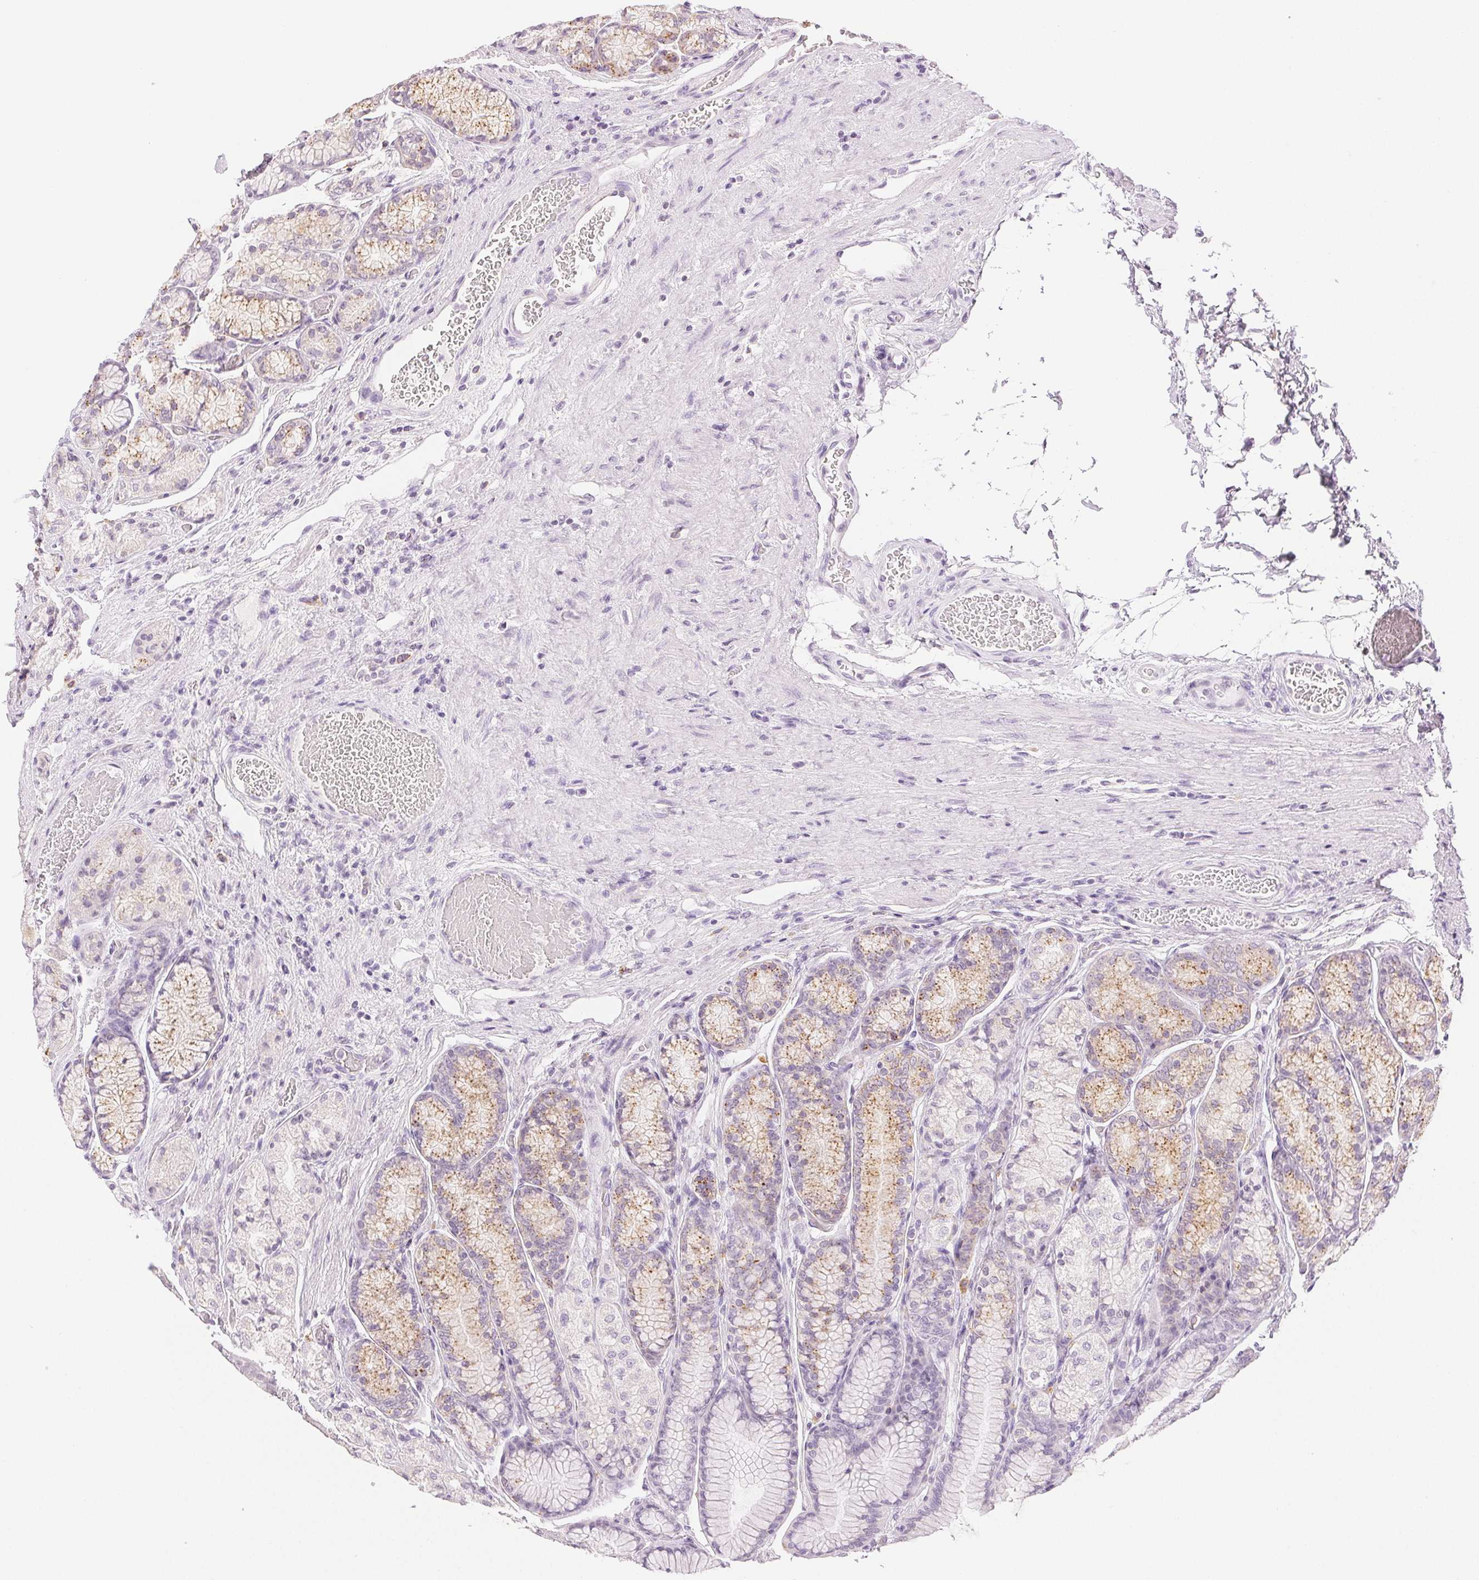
{"staining": {"intensity": "moderate", "quantity": "<25%", "location": "cytoplasmic/membranous"}, "tissue": "stomach", "cell_type": "Glandular cells", "image_type": "normal", "snomed": [{"axis": "morphology", "description": "Normal tissue, NOS"}, {"axis": "morphology", "description": "Adenocarcinoma, NOS"}, {"axis": "morphology", "description": "Adenocarcinoma, High grade"}, {"axis": "topography", "description": "Stomach, upper"}, {"axis": "topography", "description": "Stomach"}], "caption": "DAB (3,3'-diaminobenzidine) immunohistochemical staining of benign stomach reveals moderate cytoplasmic/membranous protein staining in approximately <25% of glandular cells. (DAB (3,3'-diaminobenzidine) IHC, brown staining for protein, blue staining for nuclei).", "gene": "SLC5A2", "patient": {"sex": "female", "age": 65}}